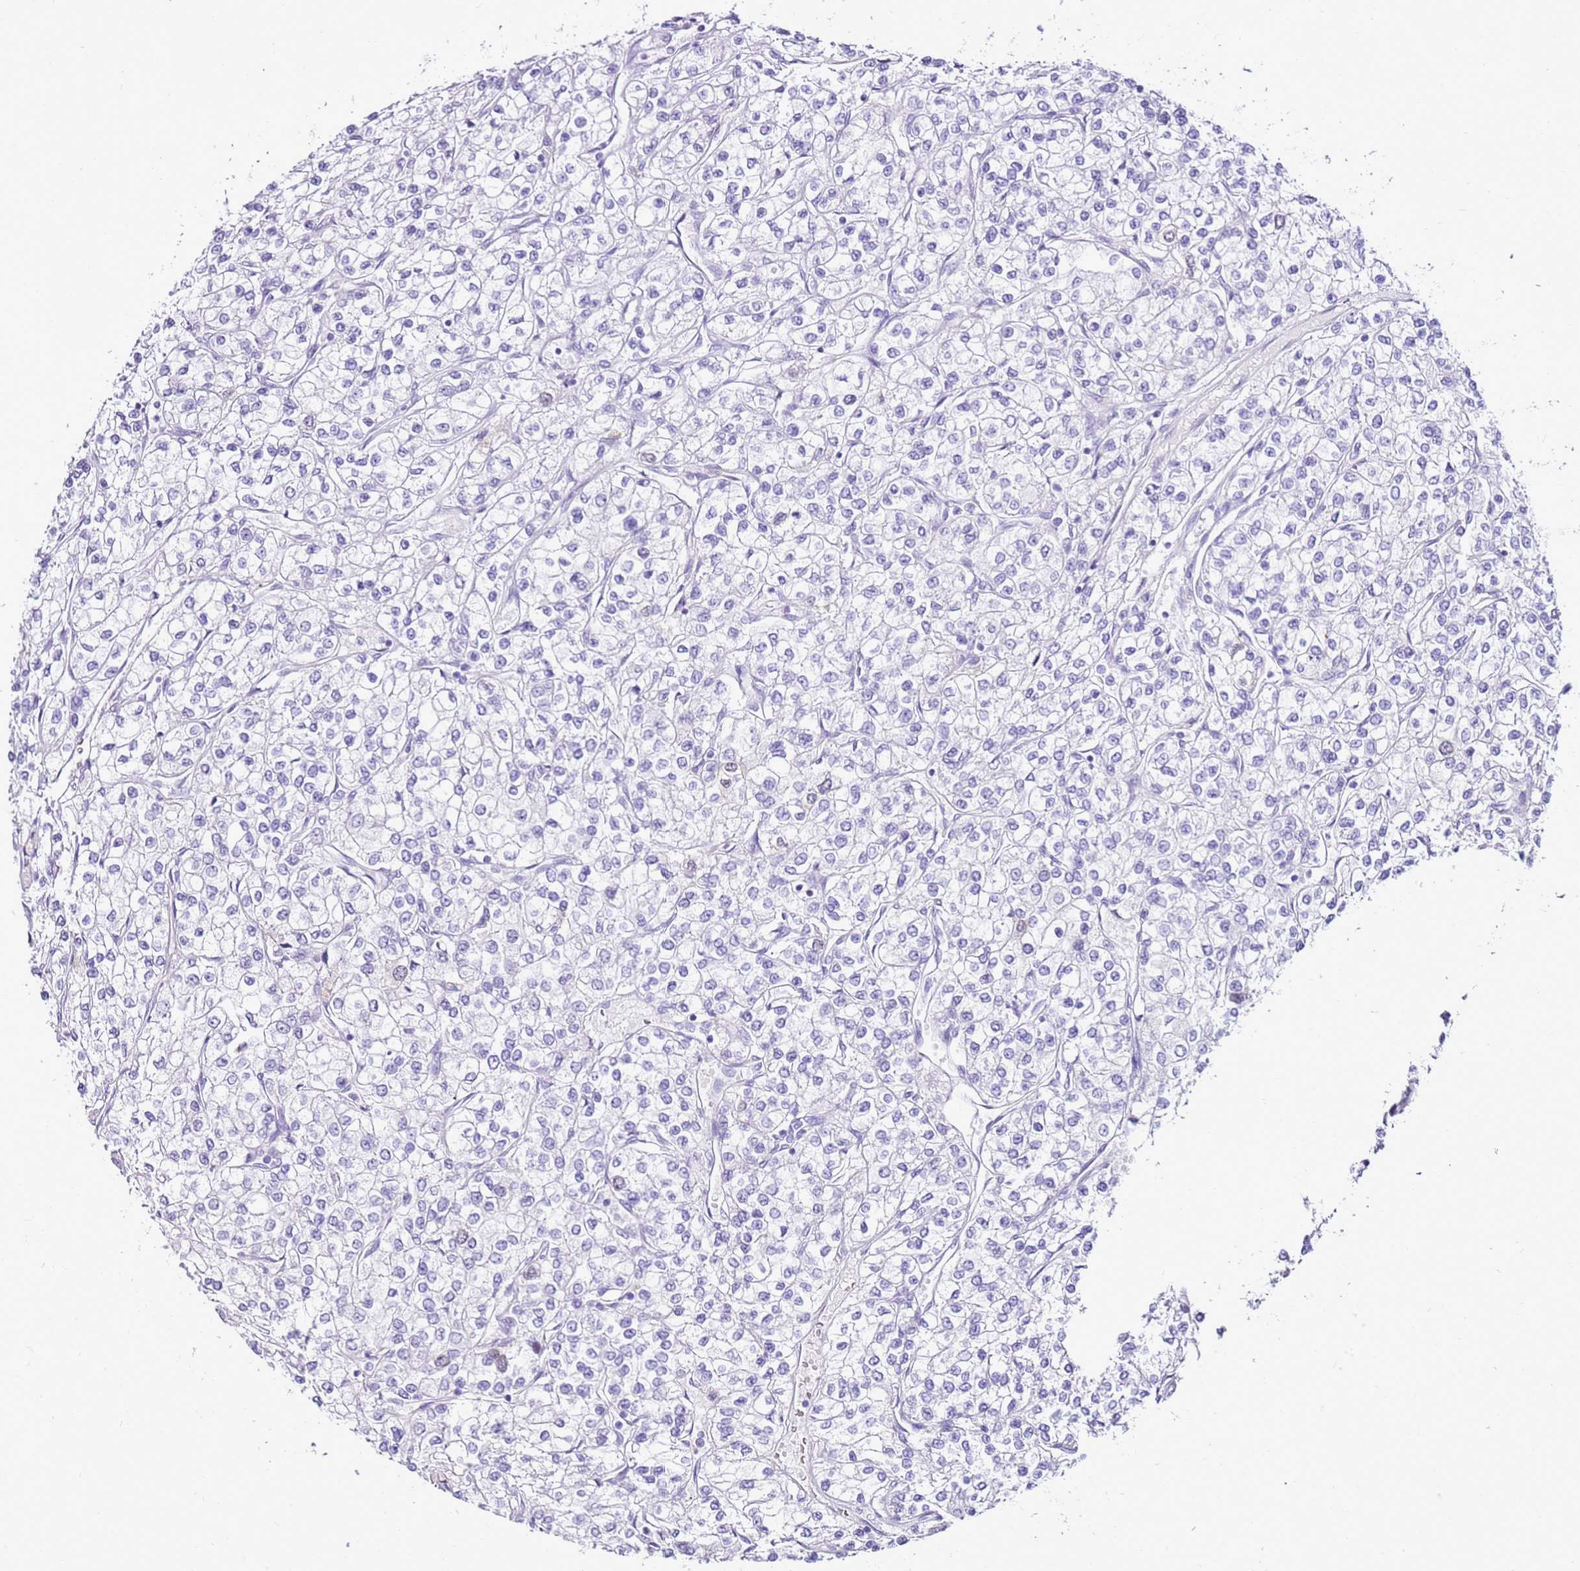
{"staining": {"intensity": "negative", "quantity": "none", "location": "none"}, "tissue": "renal cancer", "cell_type": "Tumor cells", "image_type": "cancer", "snomed": [{"axis": "morphology", "description": "Adenocarcinoma, NOS"}, {"axis": "topography", "description": "Kidney"}], "caption": "Immunohistochemical staining of renal cancer (adenocarcinoma) demonstrates no significant expression in tumor cells.", "gene": "SPC25", "patient": {"sex": "male", "age": 80}}